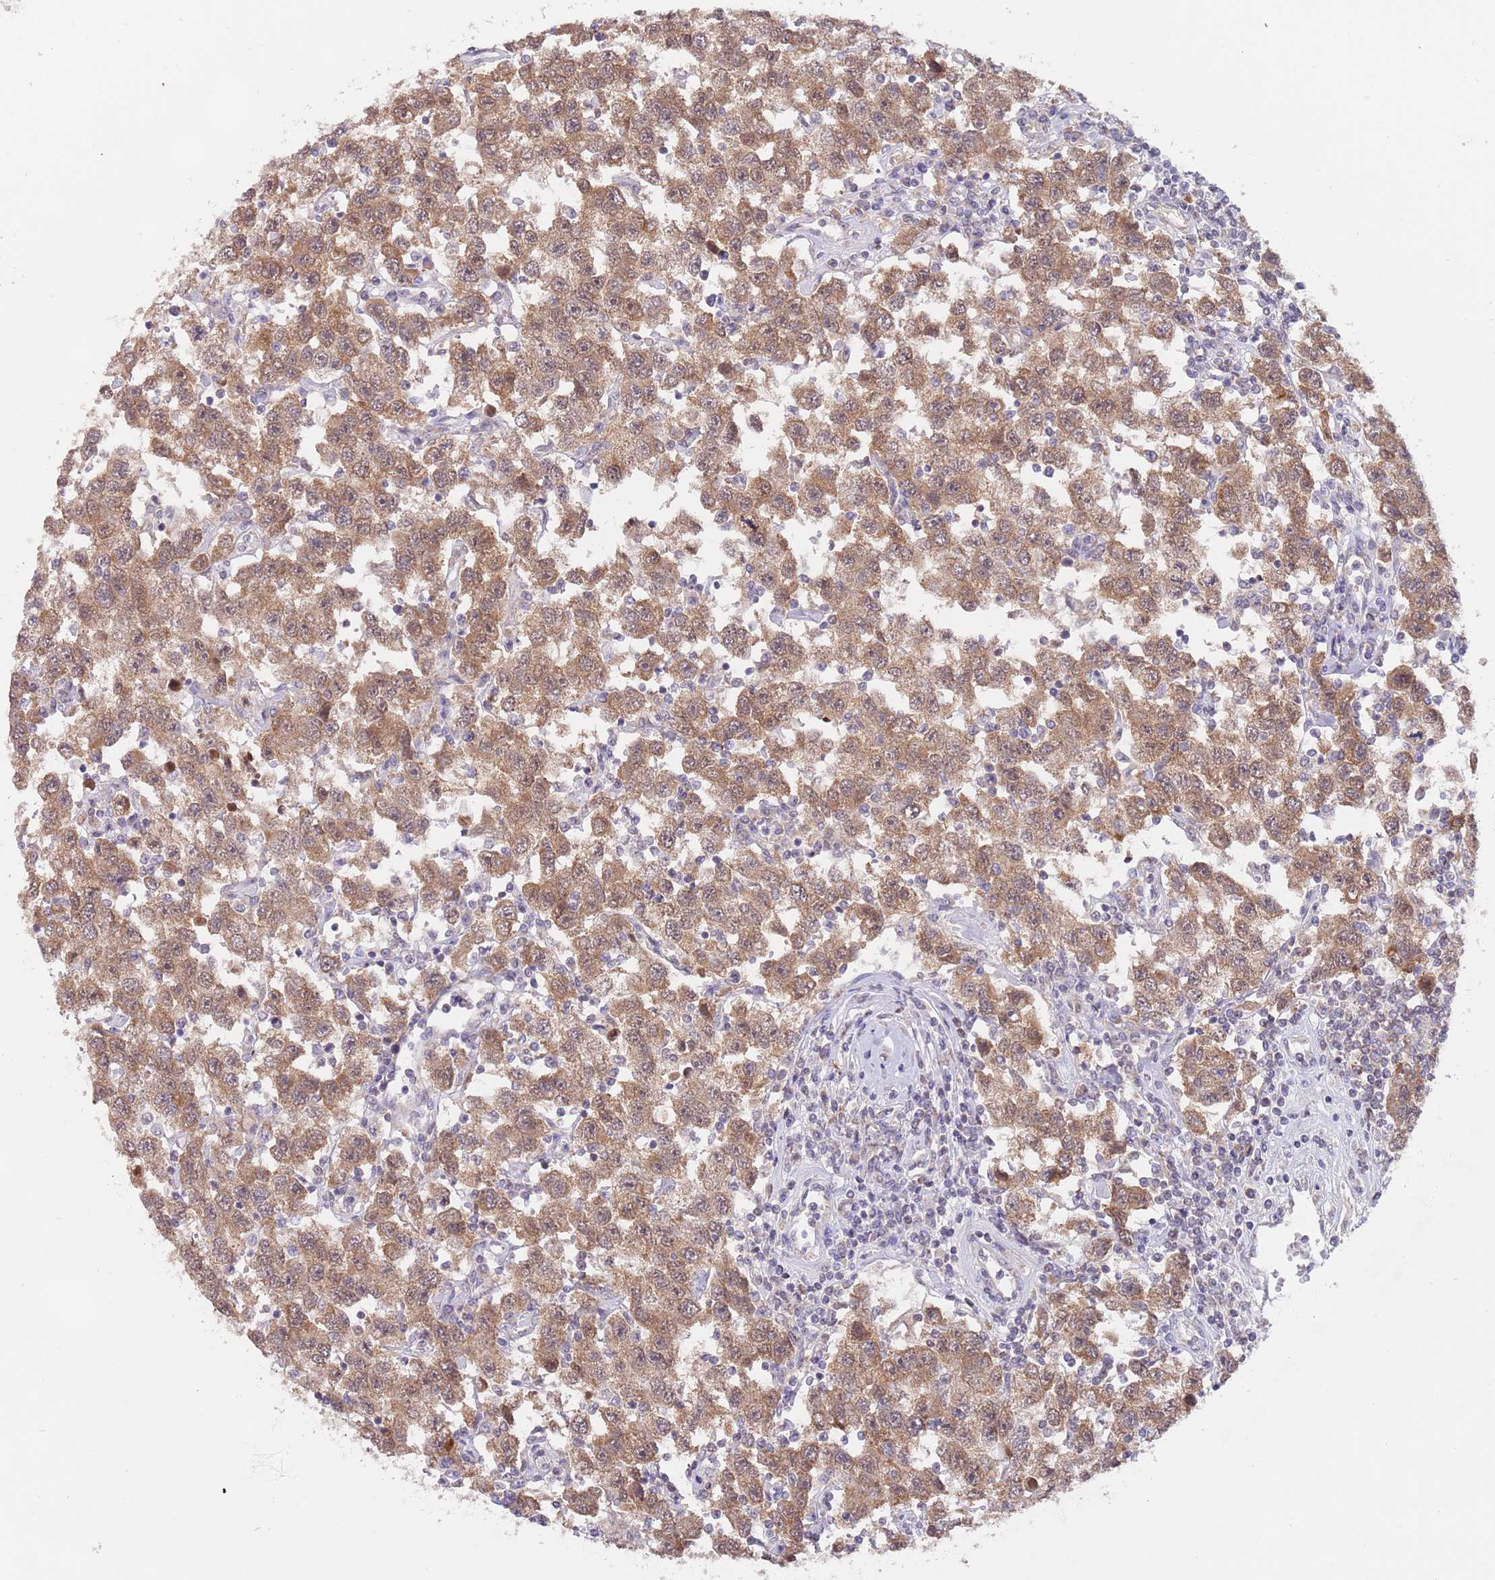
{"staining": {"intensity": "moderate", "quantity": ">75%", "location": "cytoplasmic/membranous,nuclear"}, "tissue": "testis cancer", "cell_type": "Tumor cells", "image_type": "cancer", "snomed": [{"axis": "morphology", "description": "Seminoma, NOS"}, {"axis": "topography", "description": "Testis"}], "caption": "Moderate cytoplasmic/membranous and nuclear expression for a protein is present in about >75% of tumor cells of testis cancer using immunohistochemistry (IHC).", "gene": "TIMM13", "patient": {"sex": "male", "age": 41}}